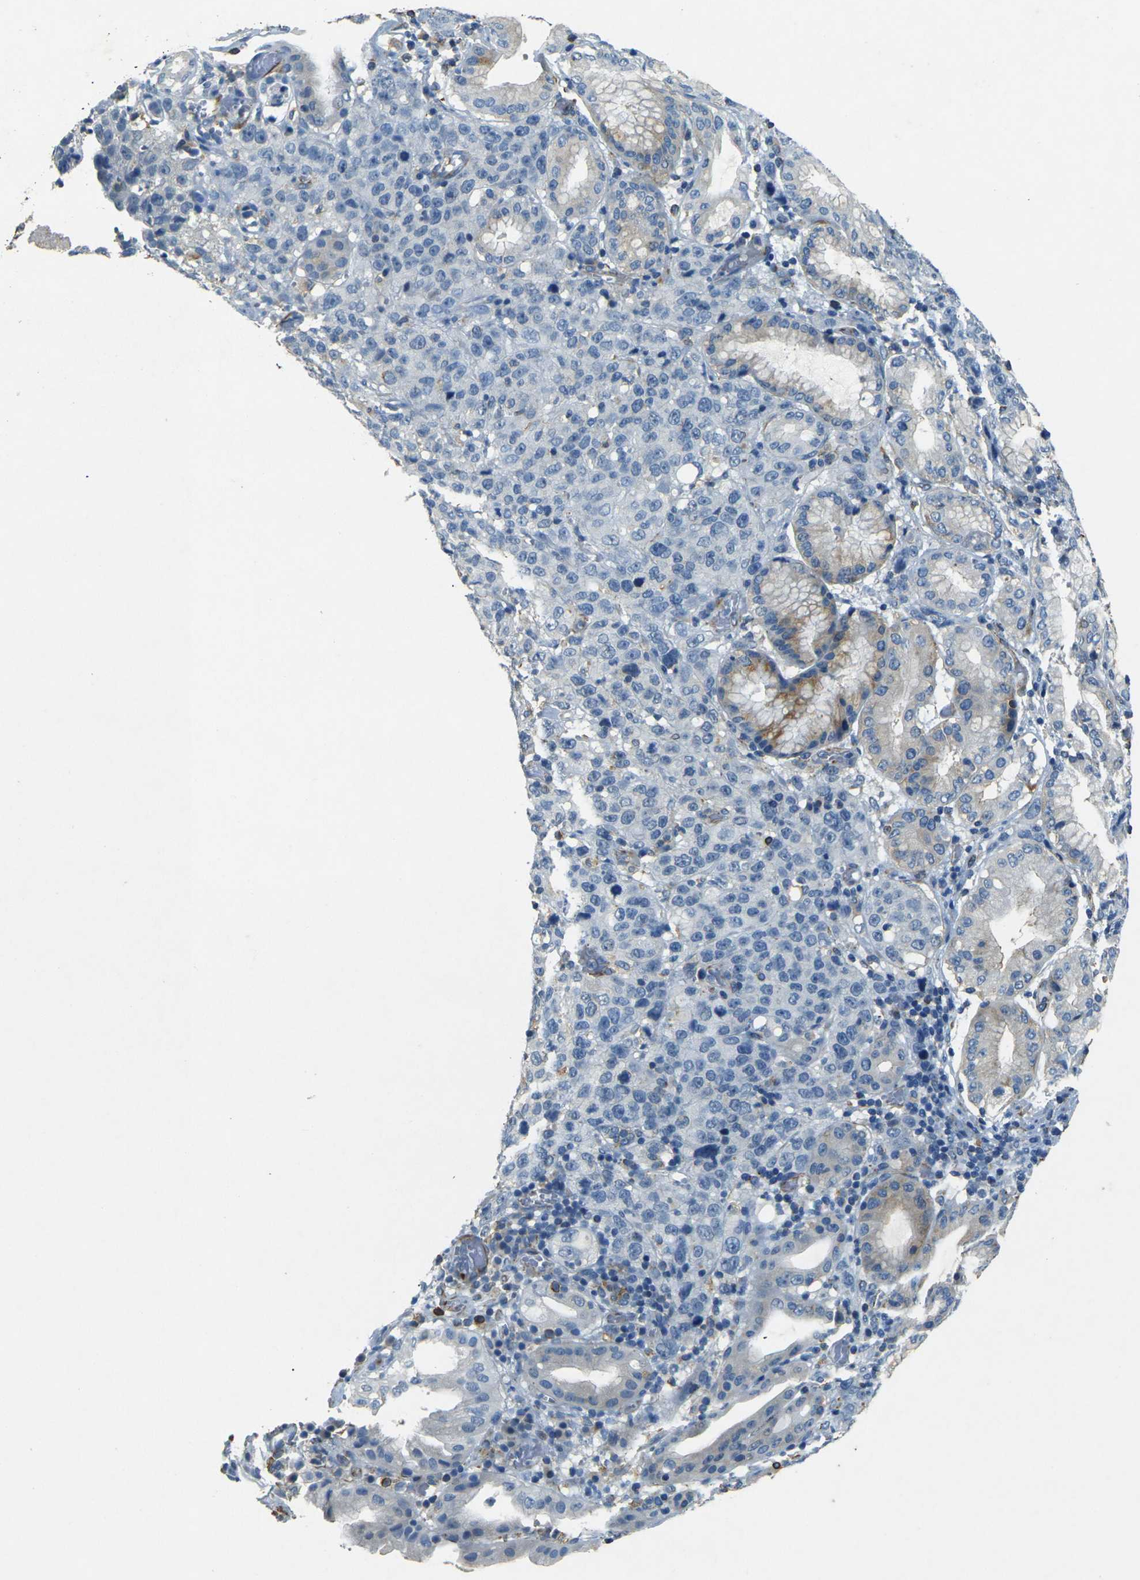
{"staining": {"intensity": "weak", "quantity": "<25%", "location": "cytoplasmic/membranous"}, "tissue": "stomach cancer", "cell_type": "Tumor cells", "image_type": "cancer", "snomed": [{"axis": "morphology", "description": "Normal tissue, NOS"}, {"axis": "morphology", "description": "Adenocarcinoma, NOS"}, {"axis": "topography", "description": "Stomach"}], "caption": "Tumor cells show no significant protein expression in adenocarcinoma (stomach).", "gene": "SORT1", "patient": {"sex": "male", "age": 48}}